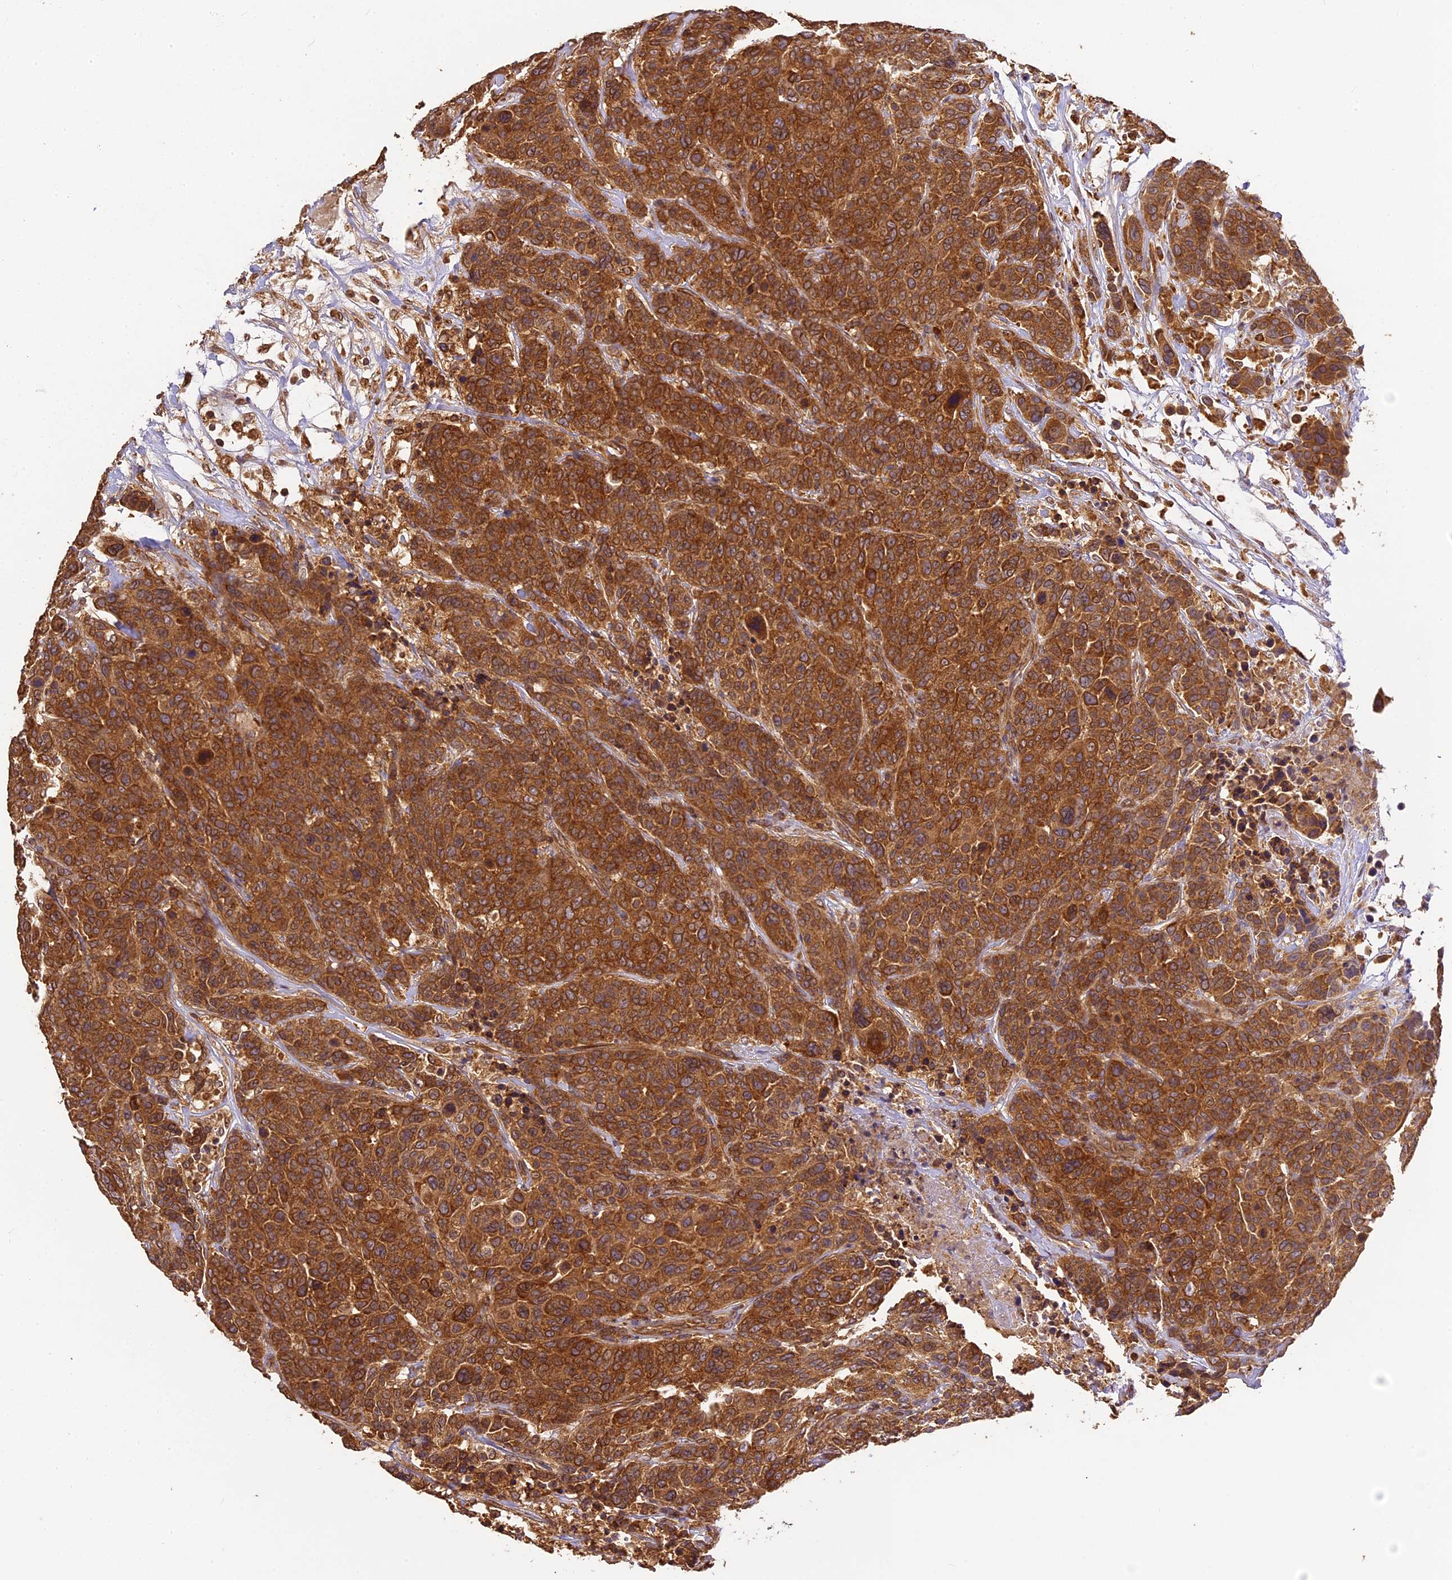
{"staining": {"intensity": "strong", "quantity": ">75%", "location": "cytoplasmic/membranous"}, "tissue": "breast cancer", "cell_type": "Tumor cells", "image_type": "cancer", "snomed": [{"axis": "morphology", "description": "Duct carcinoma"}, {"axis": "topography", "description": "Breast"}], "caption": "Breast cancer stained with a brown dye shows strong cytoplasmic/membranous positive positivity in about >75% of tumor cells.", "gene": "BRAP", "patient": {"sex": "female", "age": 37}}